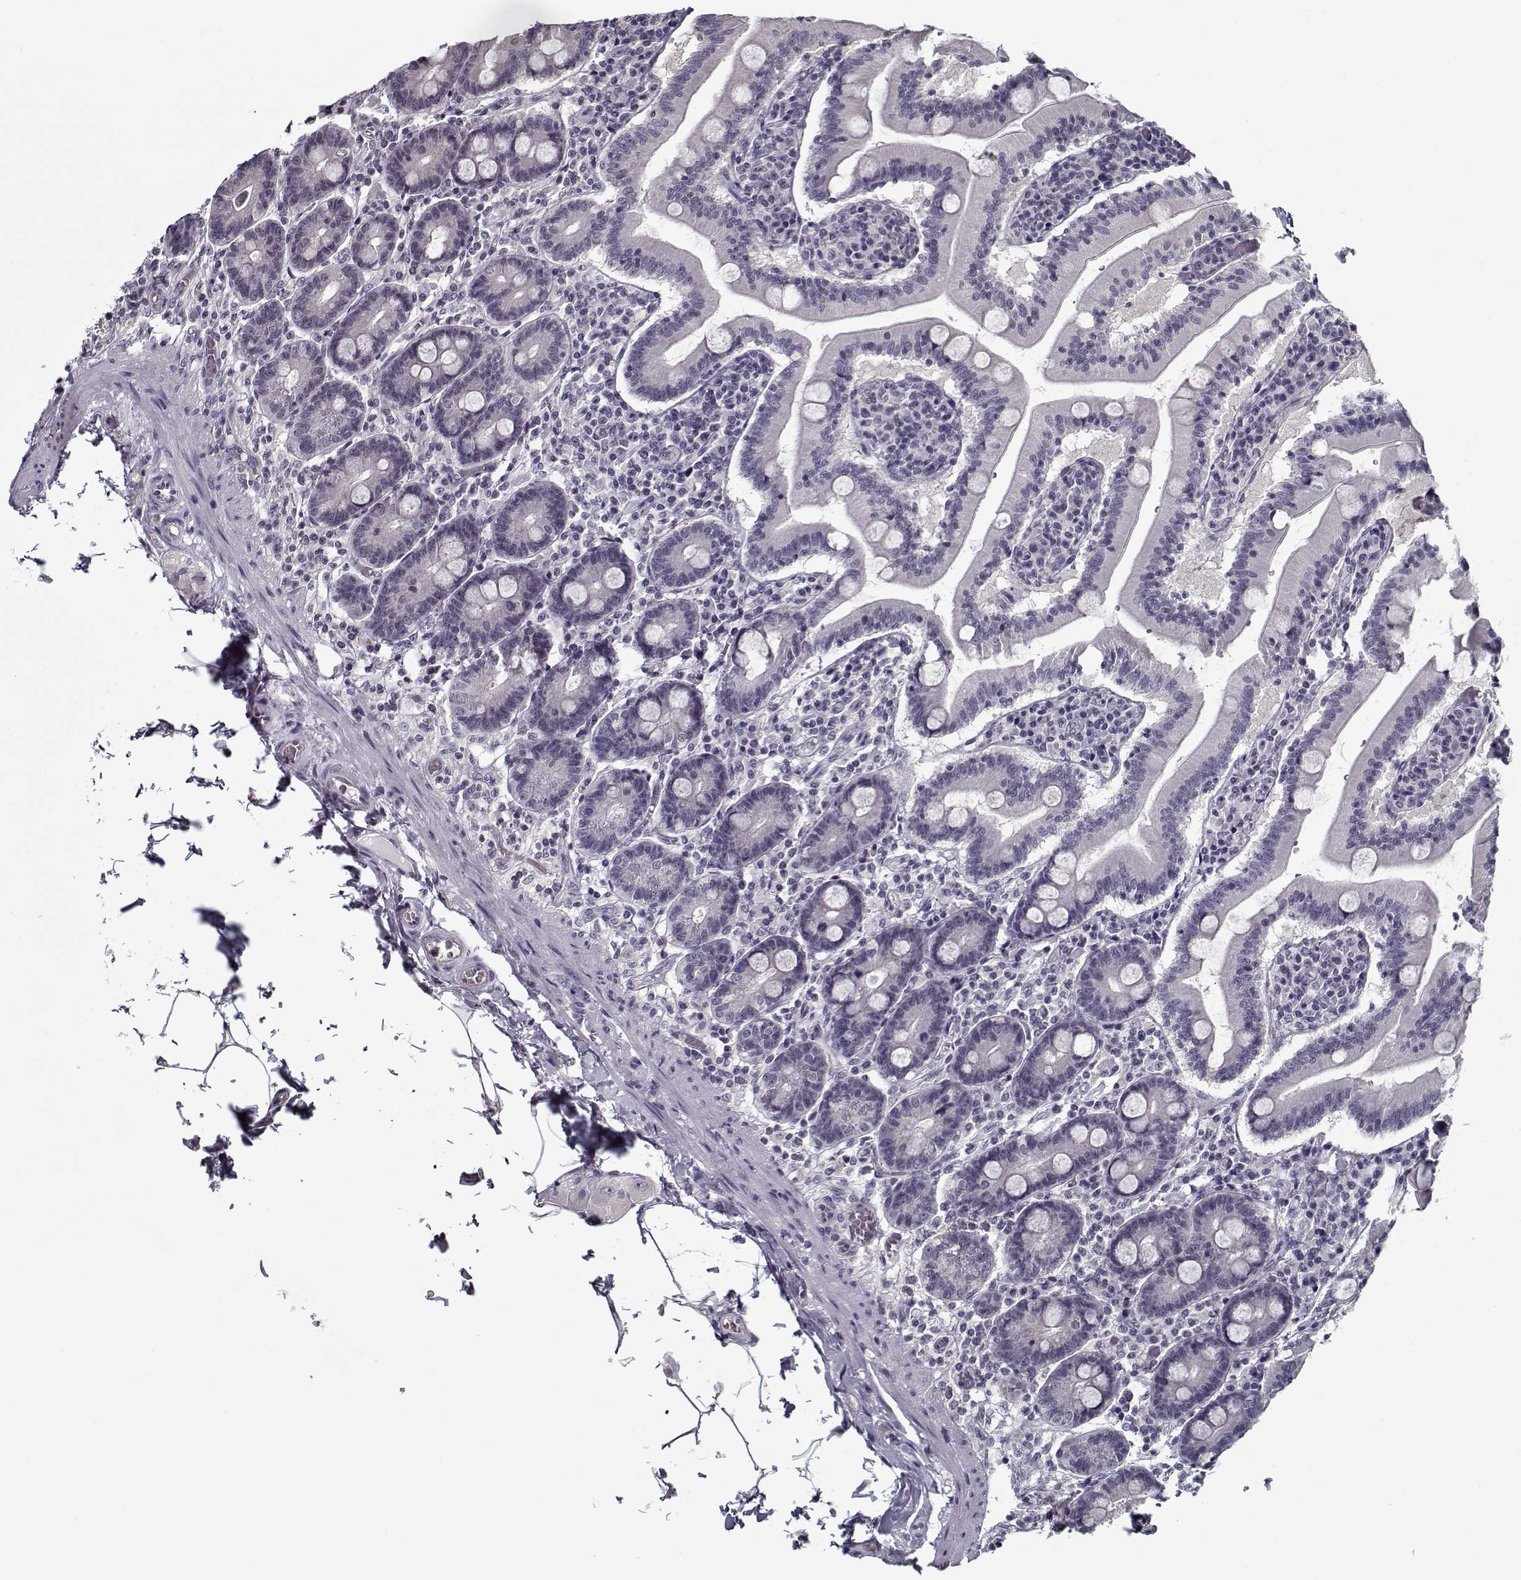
{"staining": {"intensity": "negative", "quantity": "none", "location": "none"}, "tissue": "small intestine", "cell_type": "Glandular cells", "image_type": "normal", "snomed": [{"axis": "morphology", "description": "Normal tissue, NOS"}, {"axis": "topography", "description": "Small intestine"}], "caption": "IHC photomicrograph of normal human small intestine stained for a protein (brown), which displays no positivity in glandular cells. (DAB (3,3'-diaminobenzidine) immunohistochemistry, high magnification).", "gene": "TESPA1", "patient": {"sex": "male", "age": 37}}